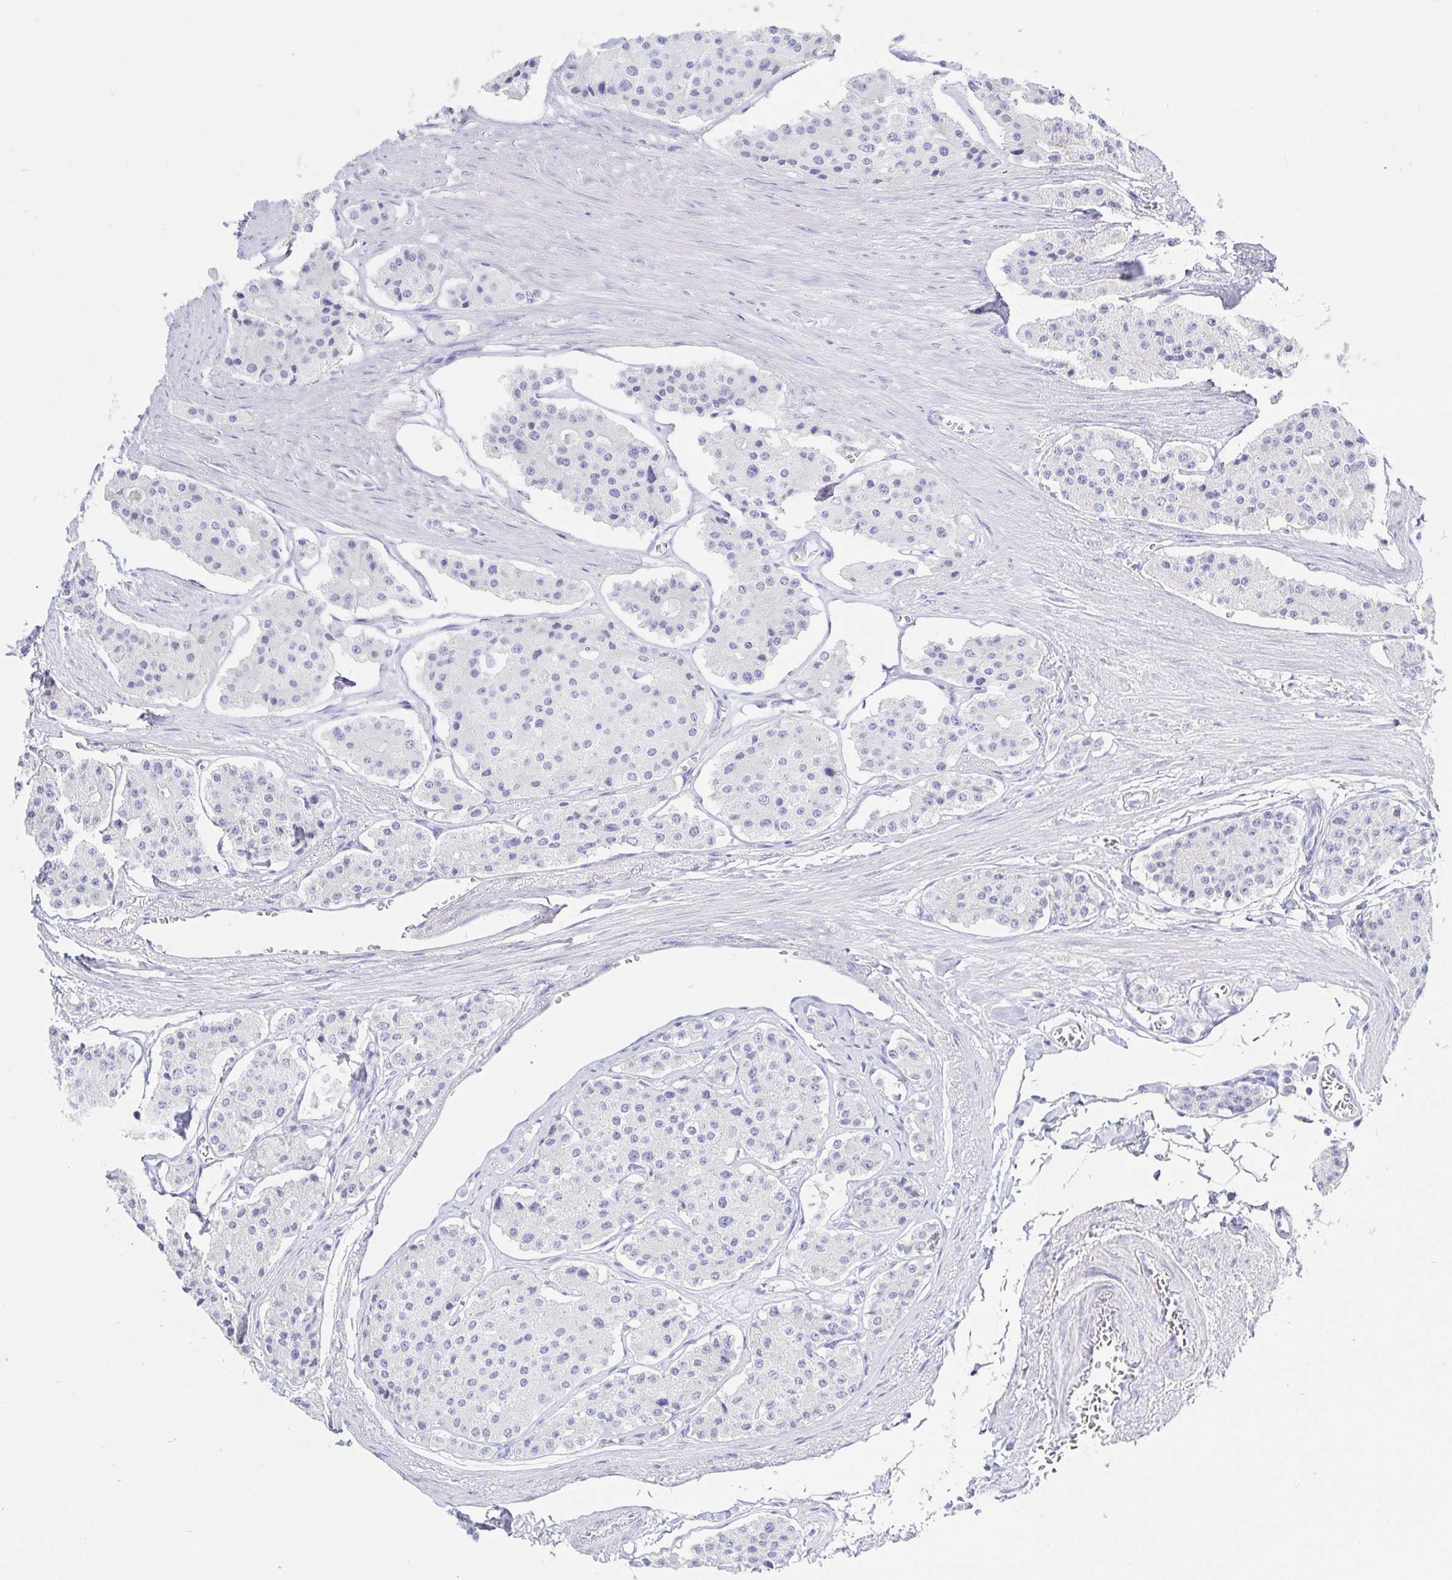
{"staining": {"intensity": "negative", "quantity": "none", "location": "none"}, "tissue": "carcinoid", "cell_type": "Tumor cells", "image_type": "cancer", "snomed": [{"axis": "morphology", "description": "Carcinoid, malignant, NOS"}, {"axis": "topography", "description": "Small intestine"}], "caption": "Protein analysis of carcinoid (malignant) demonstrates no significant expression in tumor cells.", "gene": "KCNH6", "patient": {"sex": "female", "age": 65}}